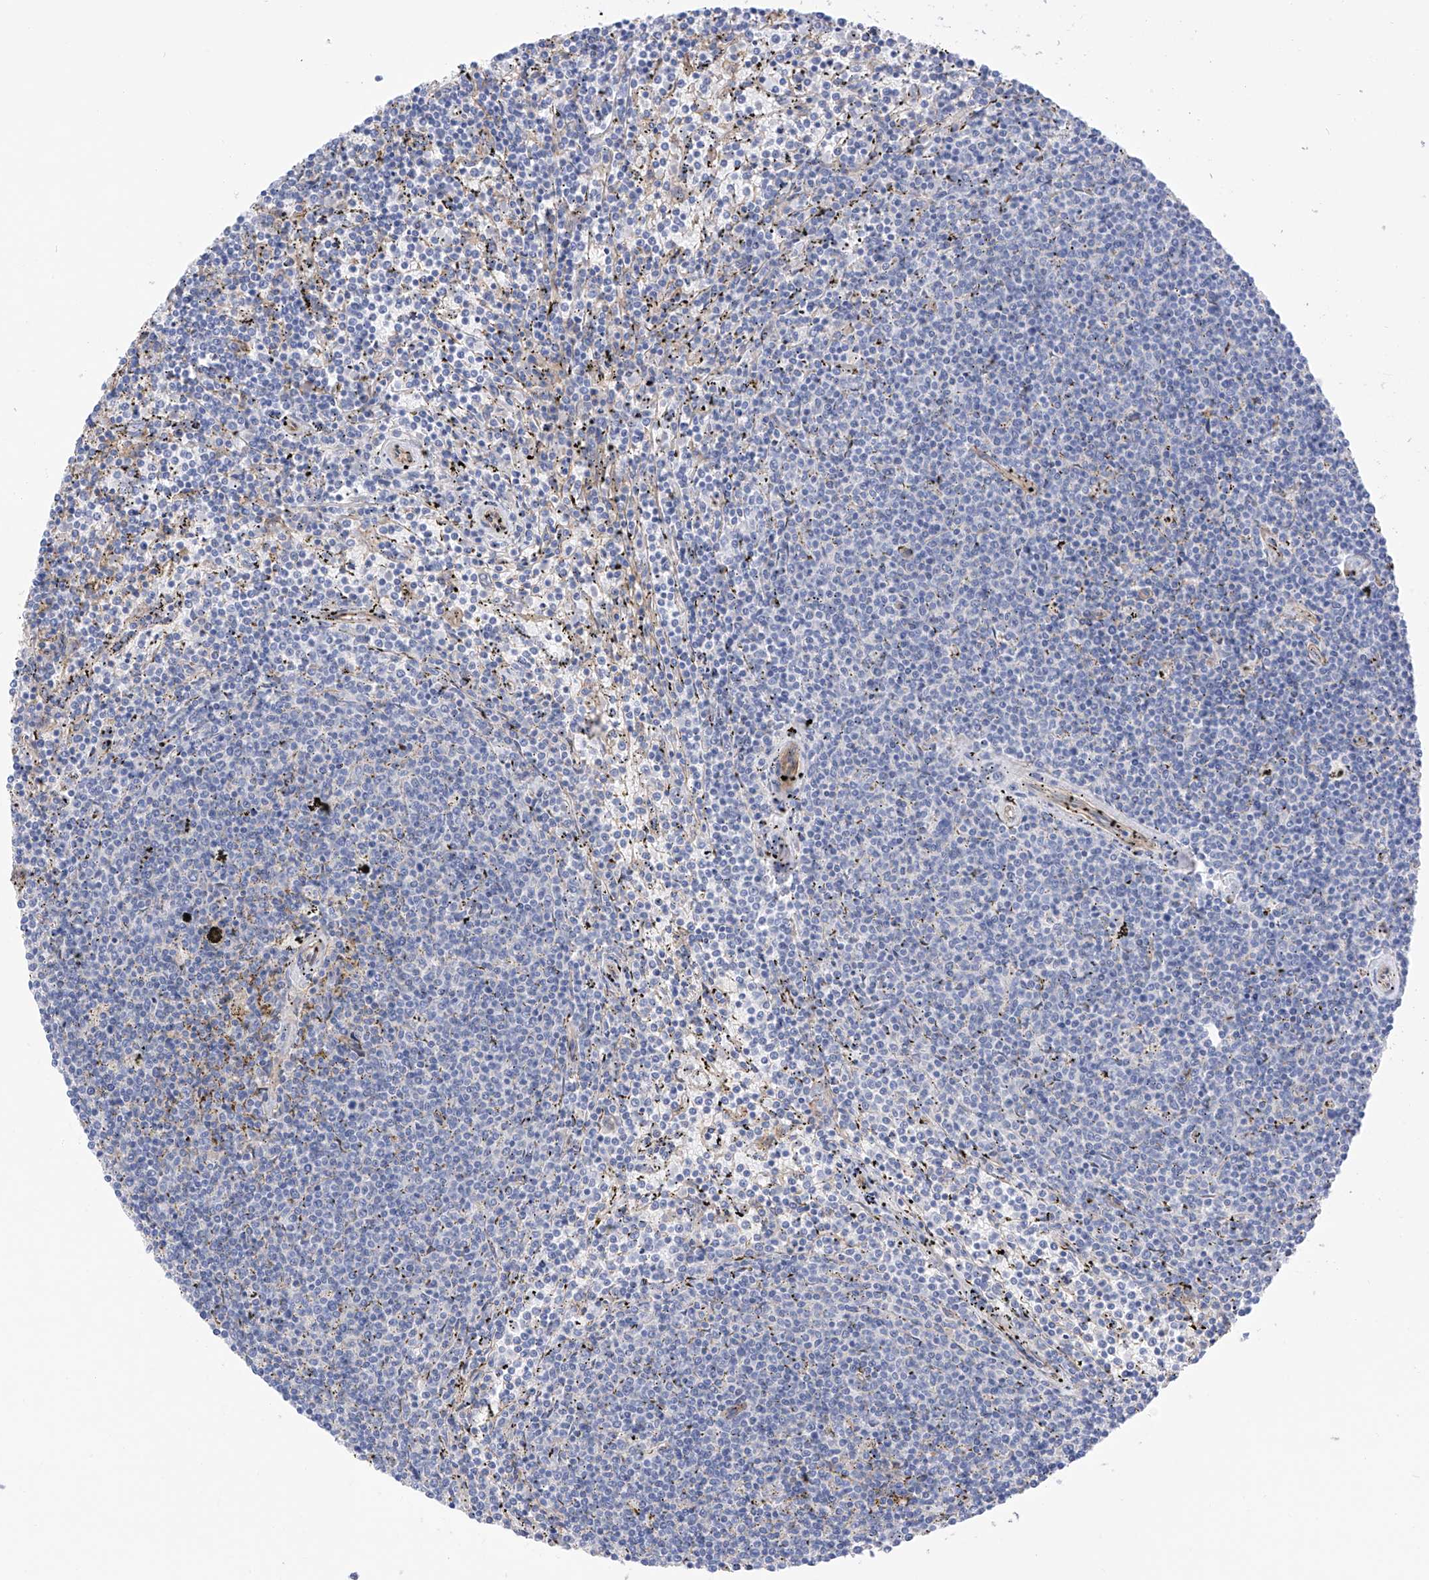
{"staining": {"intensity": "negative", "quantity": "none", "location": "none"}, "tissue": "lymphoma", "cell_type": "Tumor cells", "image_type": "cancer", "snomed": [{"axis": "morphology", "description": "Malignant lymphoma, non-Hodgkin's type, Low grade"}, {"axis": "topography", "description": "Spleen"}], "caption": "Human lymphoma stained for a protein using IHC reveals no expression in tumor cells.", "gene": "ITGA9", "patient": {"sex": "female", "age": 50}}